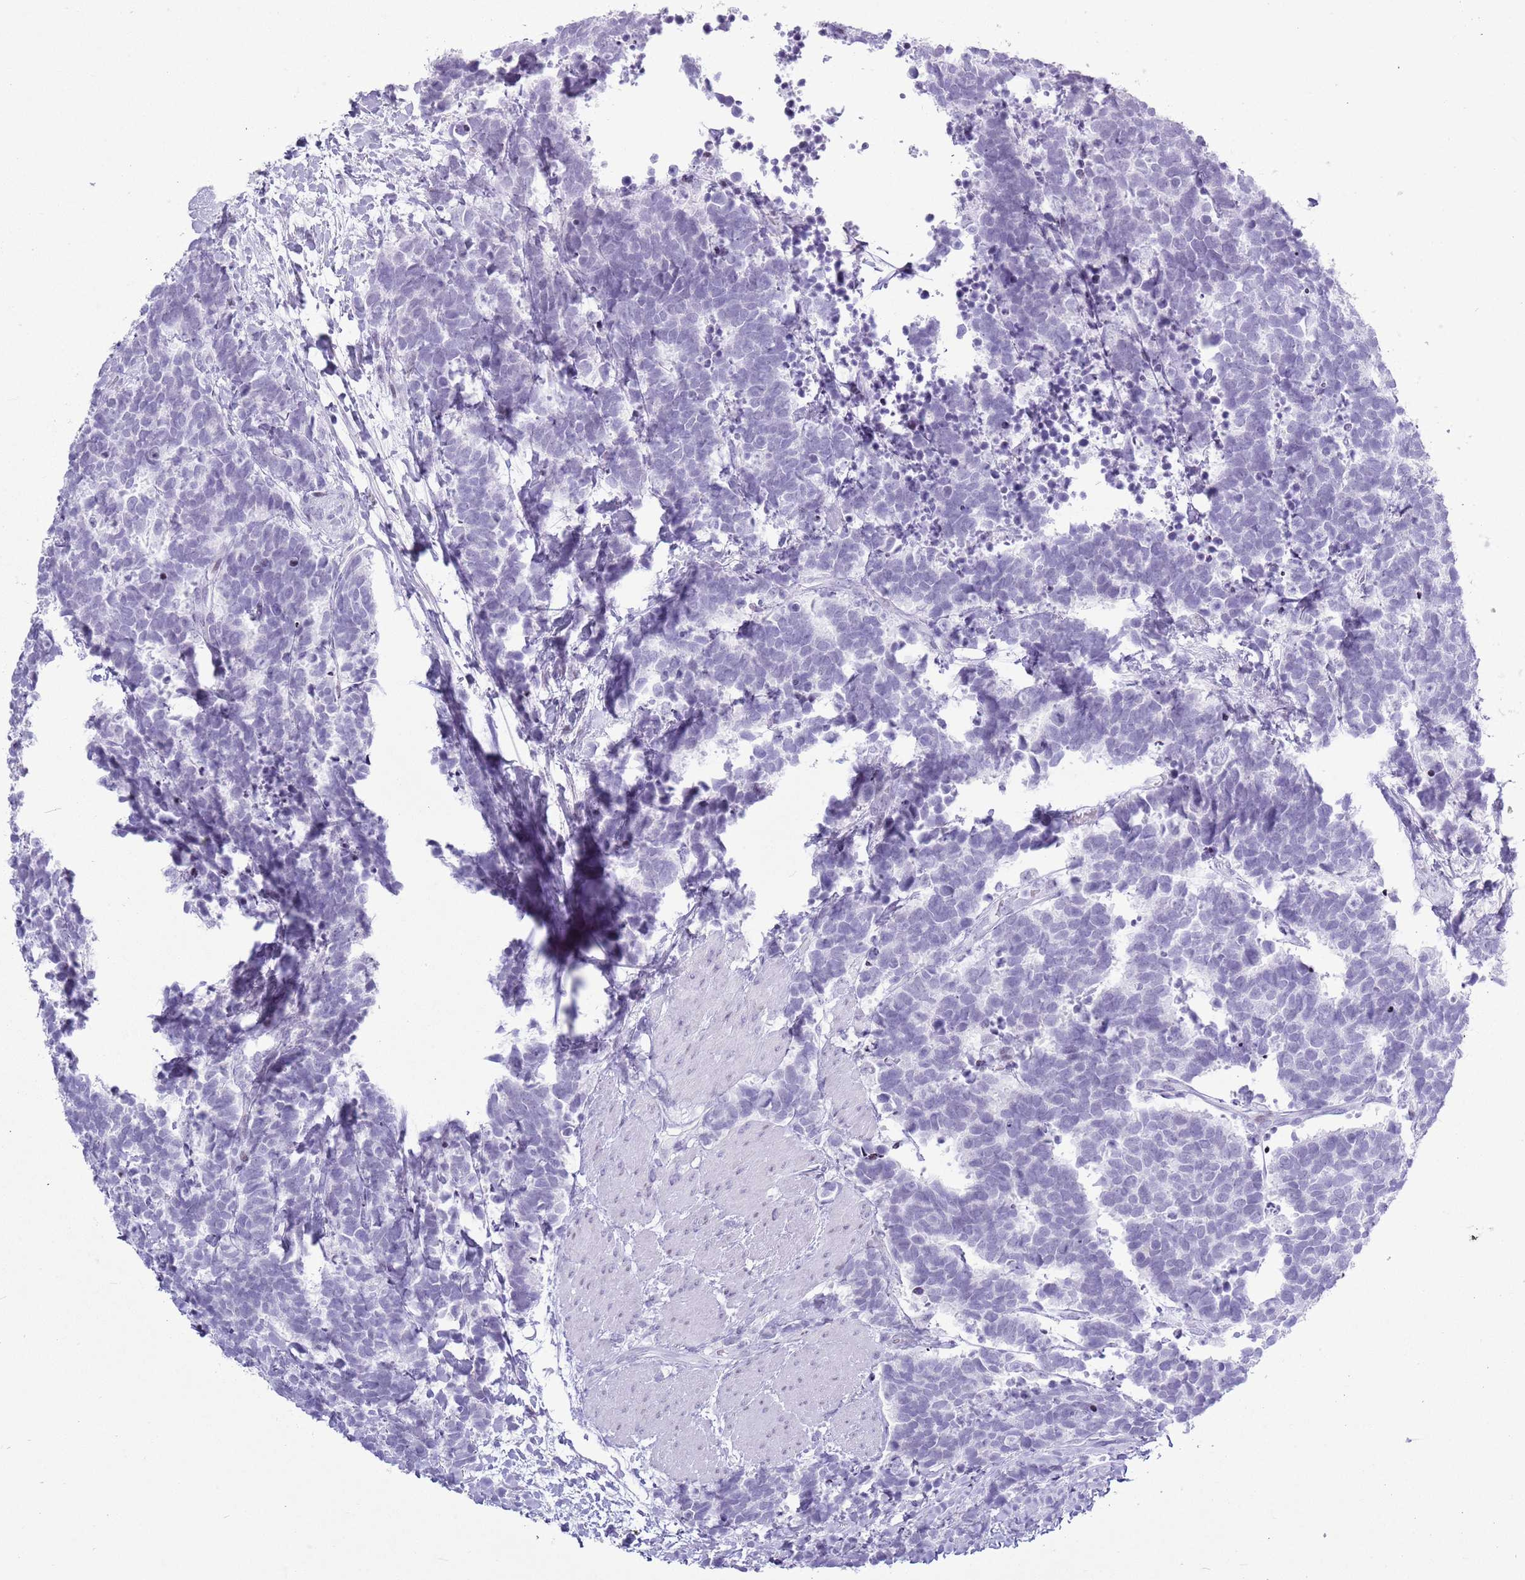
{"staining": {"intensity": "negative", "quantity": "none", "location": "none"}, "tissue": "carcinoid", "cell_type": "Tumor cells", "image_type": "cancer", "snomed": [{"axis": "morphology", "description": "Carcinoma, NOS"}, {"axis": "morphology", "description": "Carcinoid, malignant, NOS"}, {"axis": "topography", "description": "Prostate"}], "caption": "IHC image of carcinoma stained for a protein (brown), which demonstrates no staining in tumor cells. Nuclei are stained in blue.", "gene": "ASIP", "patient": {"sex": "male", "age": 57}}